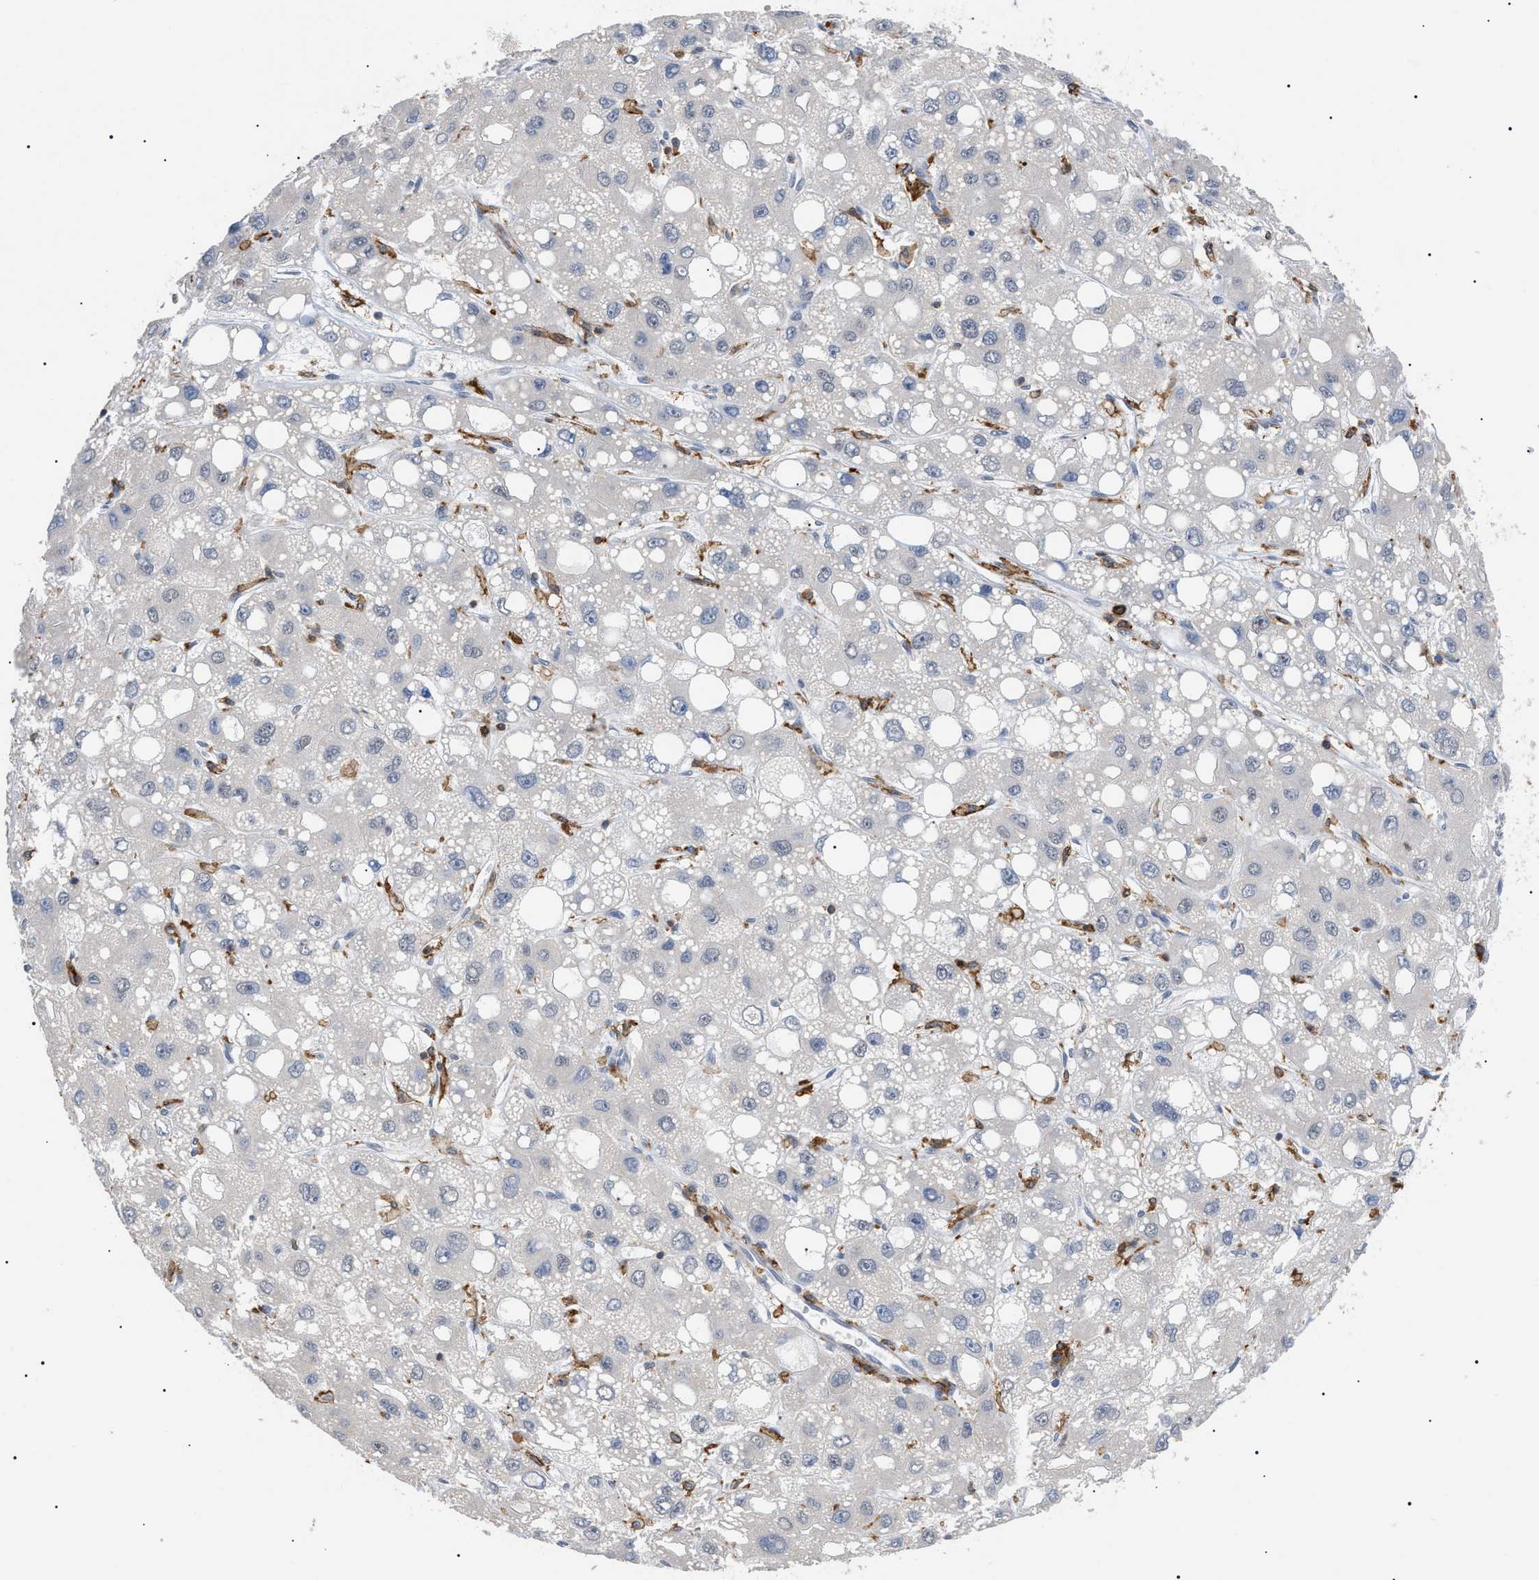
{"staining": {"intensity": "negative", "quantity": "none", "location": "none"}, "tissue": "liver cancer", "cell_type": "Tumor cells", "image_type": "cancer", "snomed": [{"axis": "morphology", "description": "Carcinoma, Hepatocellular, NOS"}, {"axis": "topography", "description": "Liver"}], "caption": "A photomicrograph of human hepatocellular carcinoma (liver) is negative for staining in tumor cells.", "gene": "CD300A", "patient": {"sex": "male", "age": 55}}